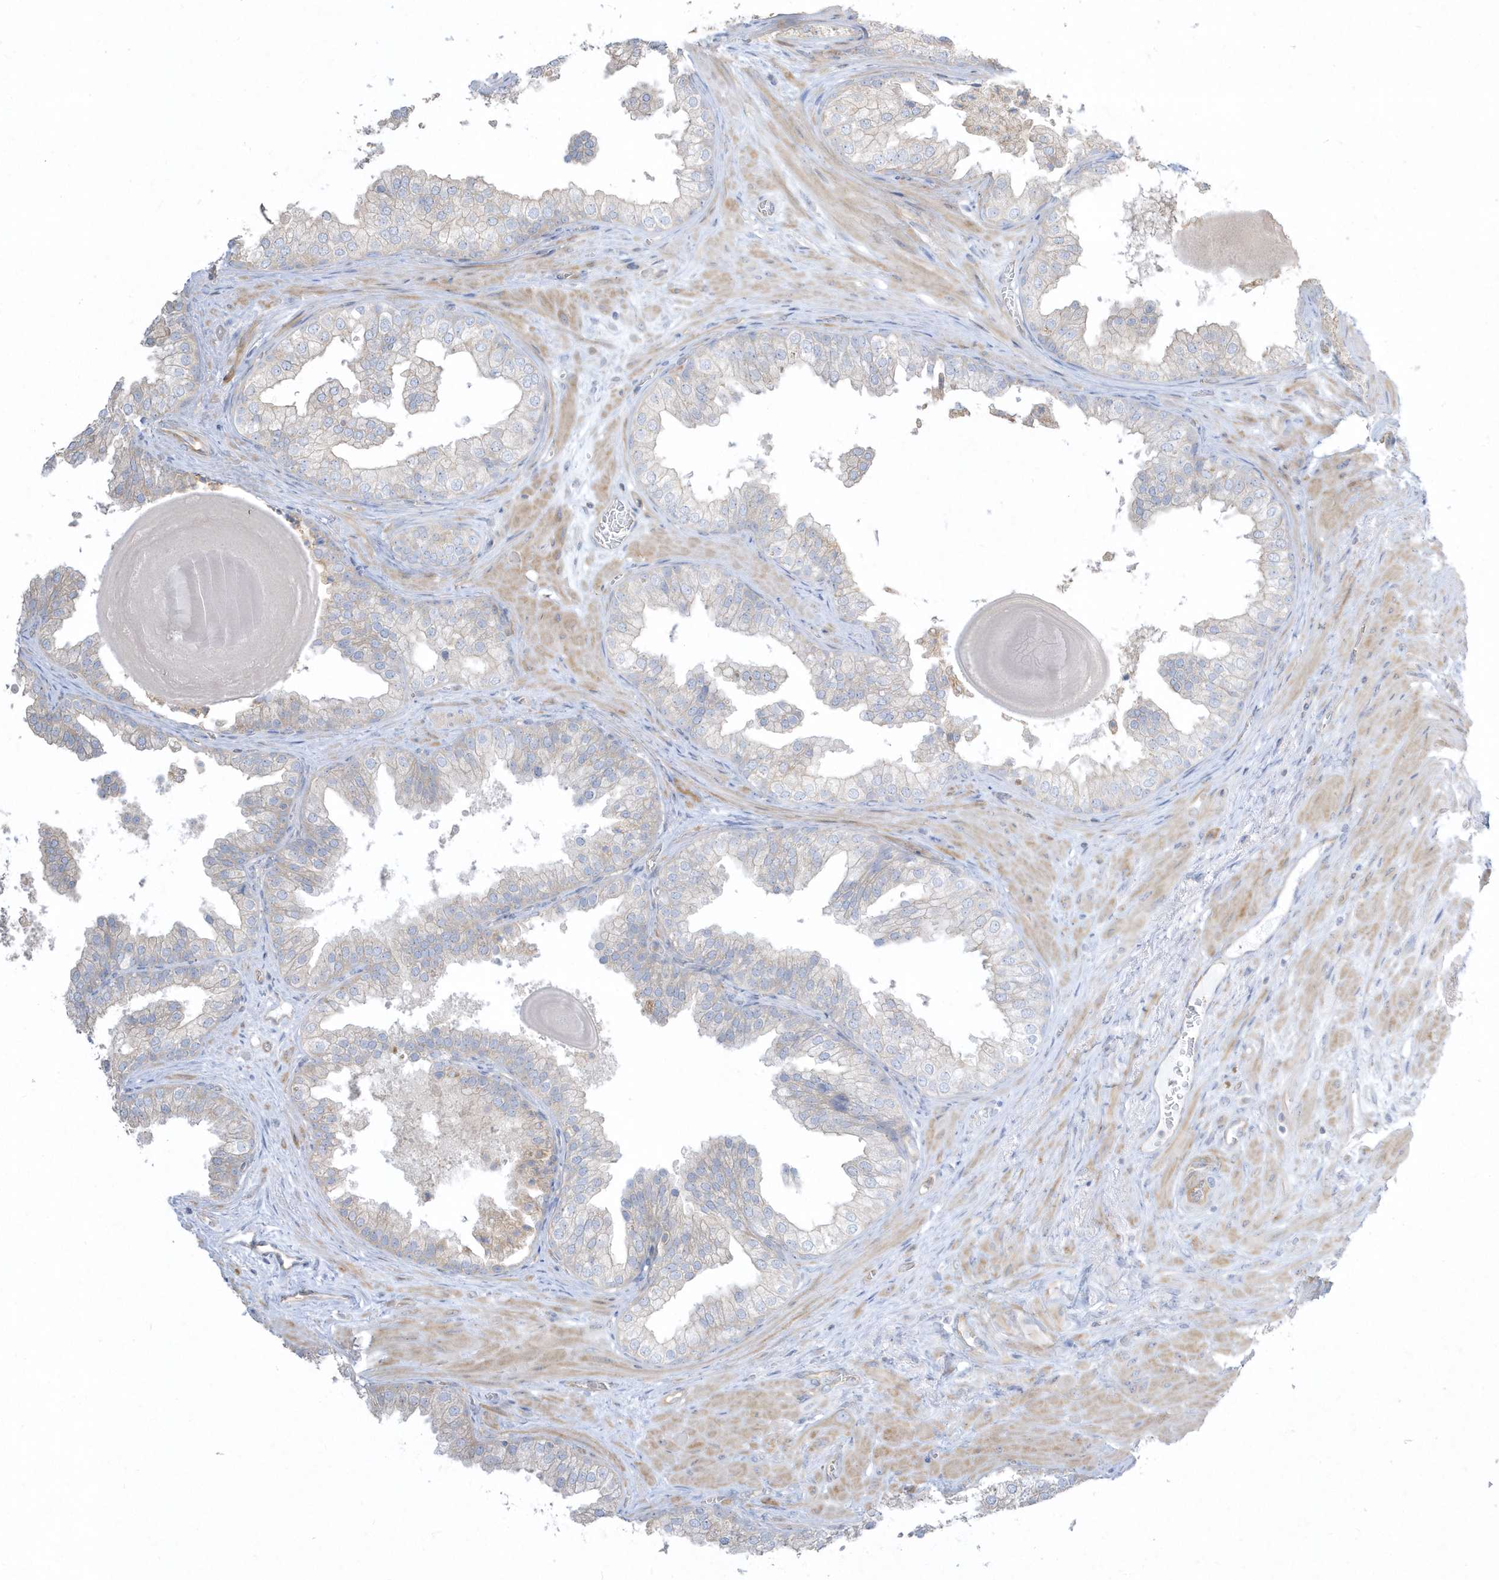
{"staining": {"intensity": "negative", "quantity": "none", "location": "none"}, "tissue": "prostate", "cell_type": "Glandular cells", "image_type": "normal", "snomed": [{"axis": "morphology", "description": "Normal tissue, NOS"}, {"axis": "topography", "description": "Prostate"}], "caption": "Immunohistochemical staining of benign human prostate demonstrates no significant staining in glandular cells. (DAB (3,3'-diaminobenzidine) immunohistochemistry (IHC), high magnification).", "gene": "ARHGEF9", "patient": {"sex": "male", "age": 48}}